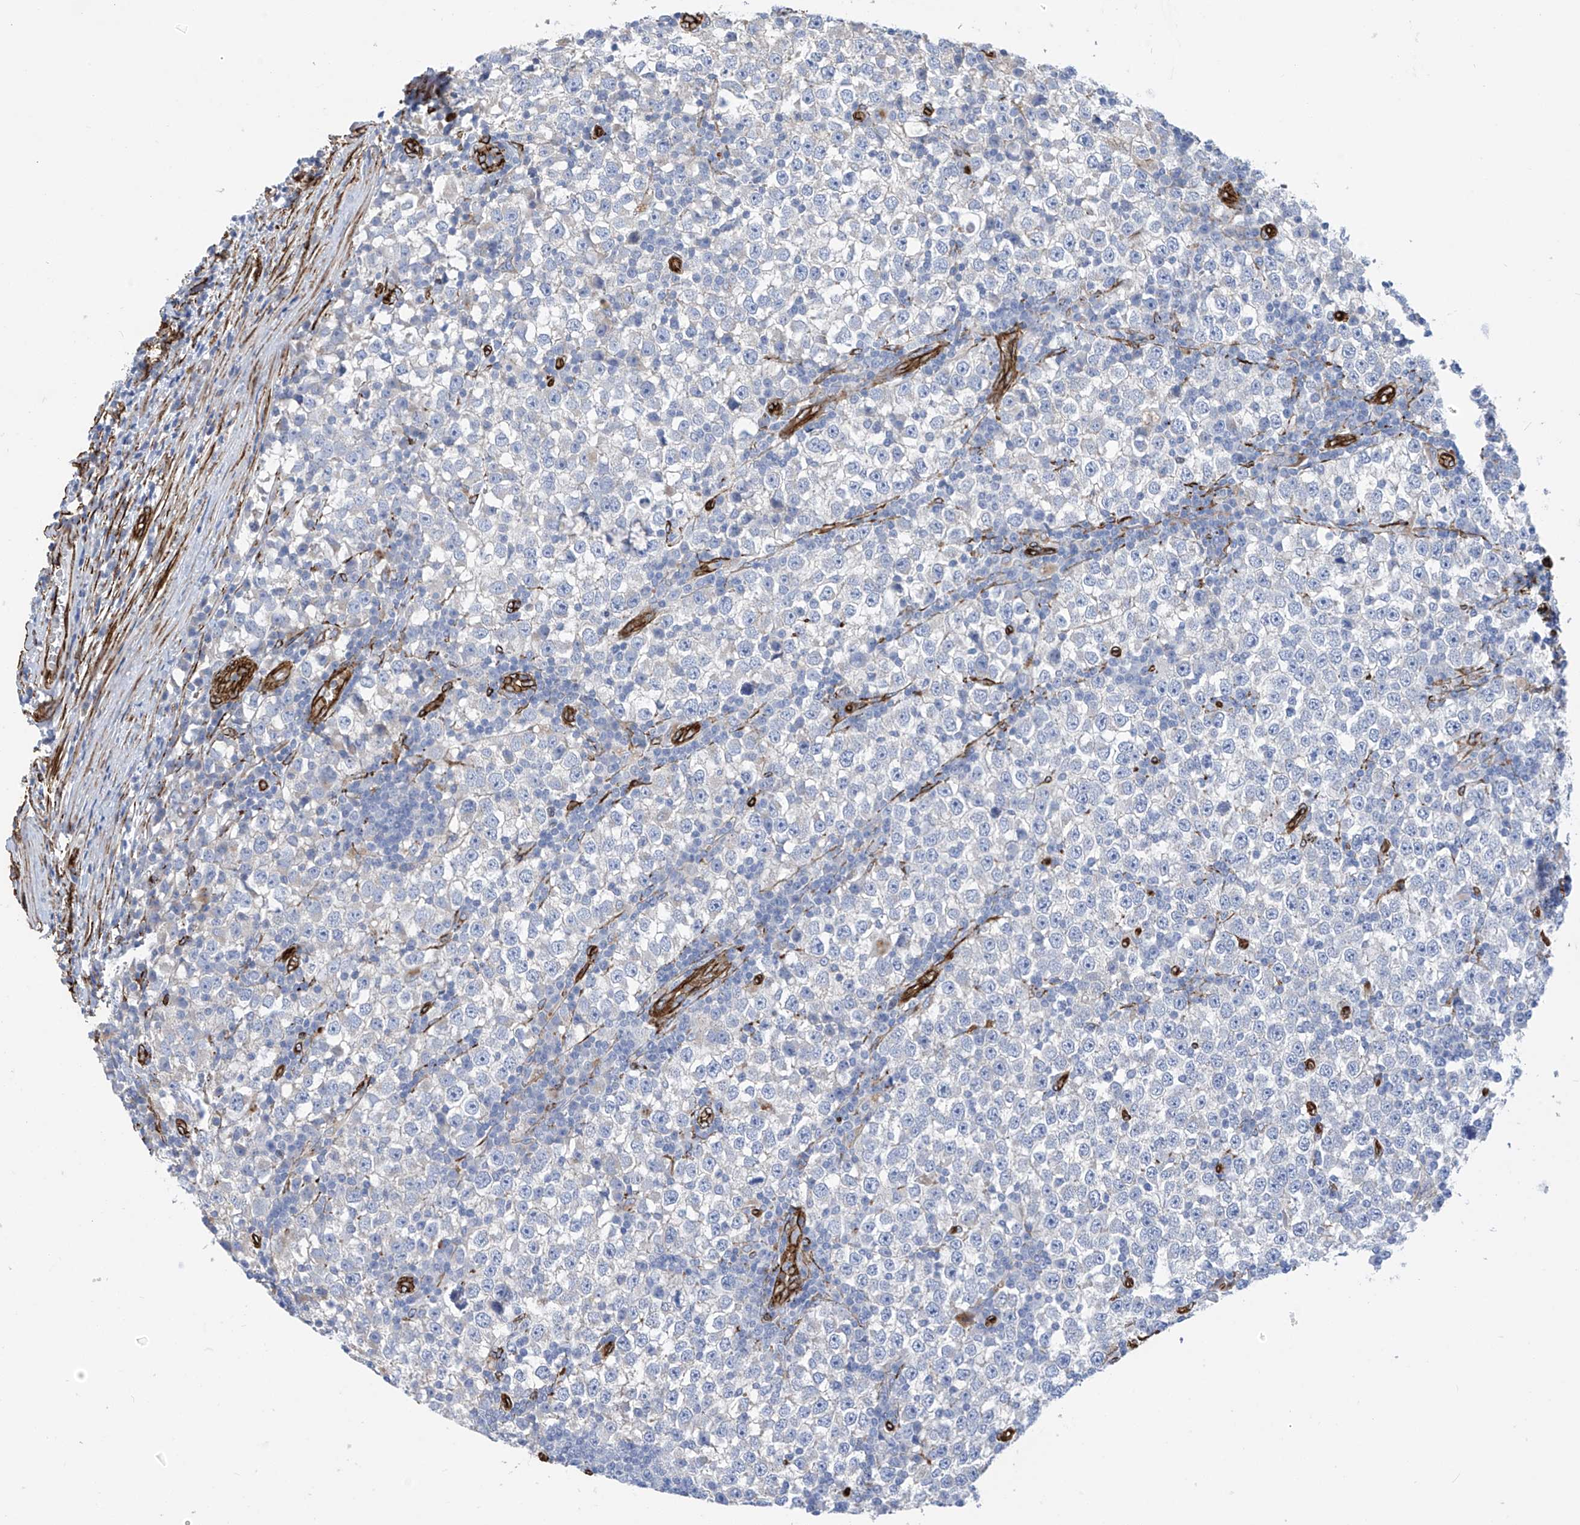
{"staining": {"intensity": "negative", "quantity": "none", "location": "none"}, "tissue": "testis cancer", "cell_type": "Tumor cells", "image_type": "cancer", "snomed": [{"axis": "morphology", "description": "Seminoma, NOS"}, {"axis": "topography", "description": "Testis"}], "caption": "Seminoma (testis) stained for a protein using immunohistochemistry exhibits no positivity tumor cells.", "gene": "UBTD1", "patient": {"sex": "male", "age": 65}}